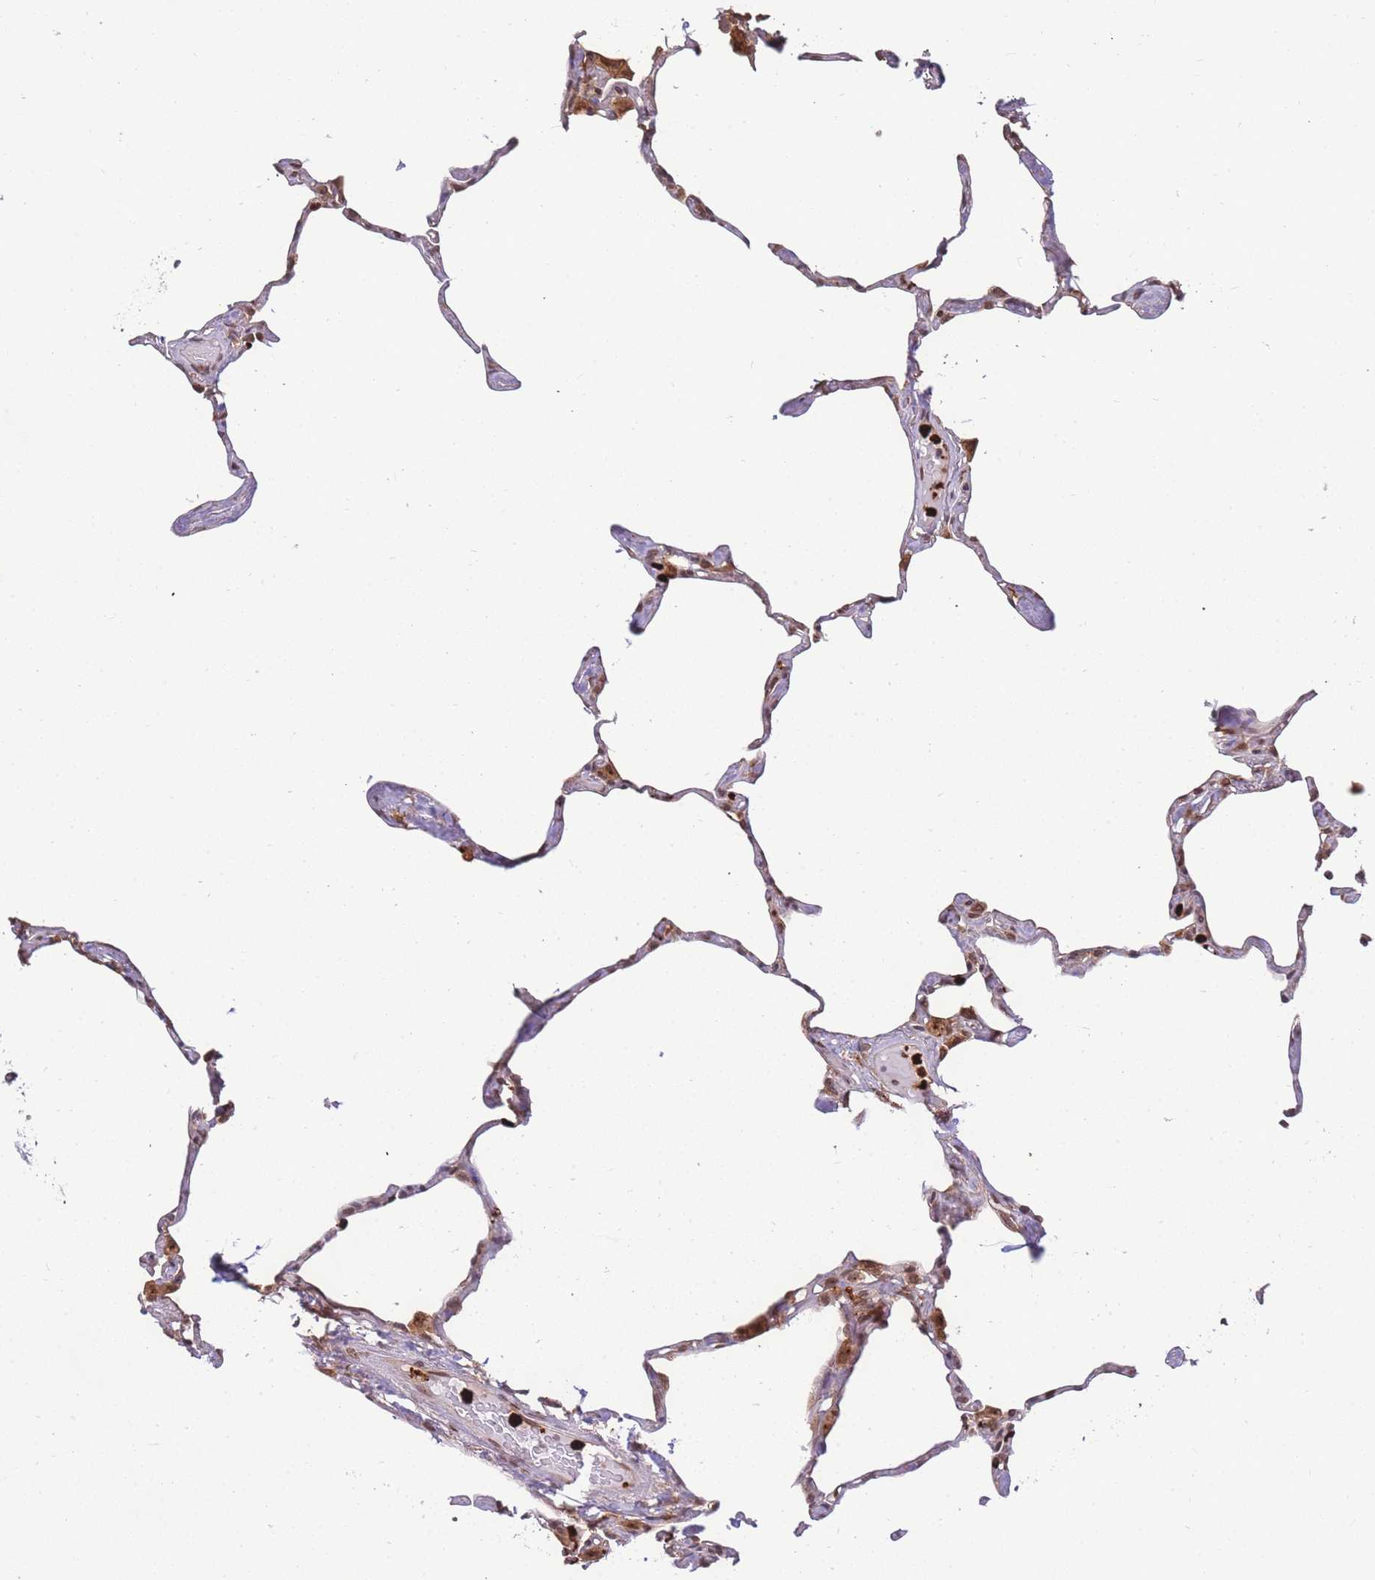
{"staining": {"intensity": "moderate", "quantity": "25%-75%", "location": "cytoplasmic/membranous,nuclear"}, "tissue": "lung", "cell_type": "Alveolar cells", "image_type": "normal", "snomed": [{"axis": "morphology", "description": "Normal tissue, NOS"}, {"axis": "topography", "description": "Lung"}], "caption": "Moderate cytoplasmic/membranous,nuclear positivity is appreciated in about 25%-75% of alveolar cells in unremarkable lung.", "gene": "CEP170", "patient": {"sex": "male", "age": 65}}